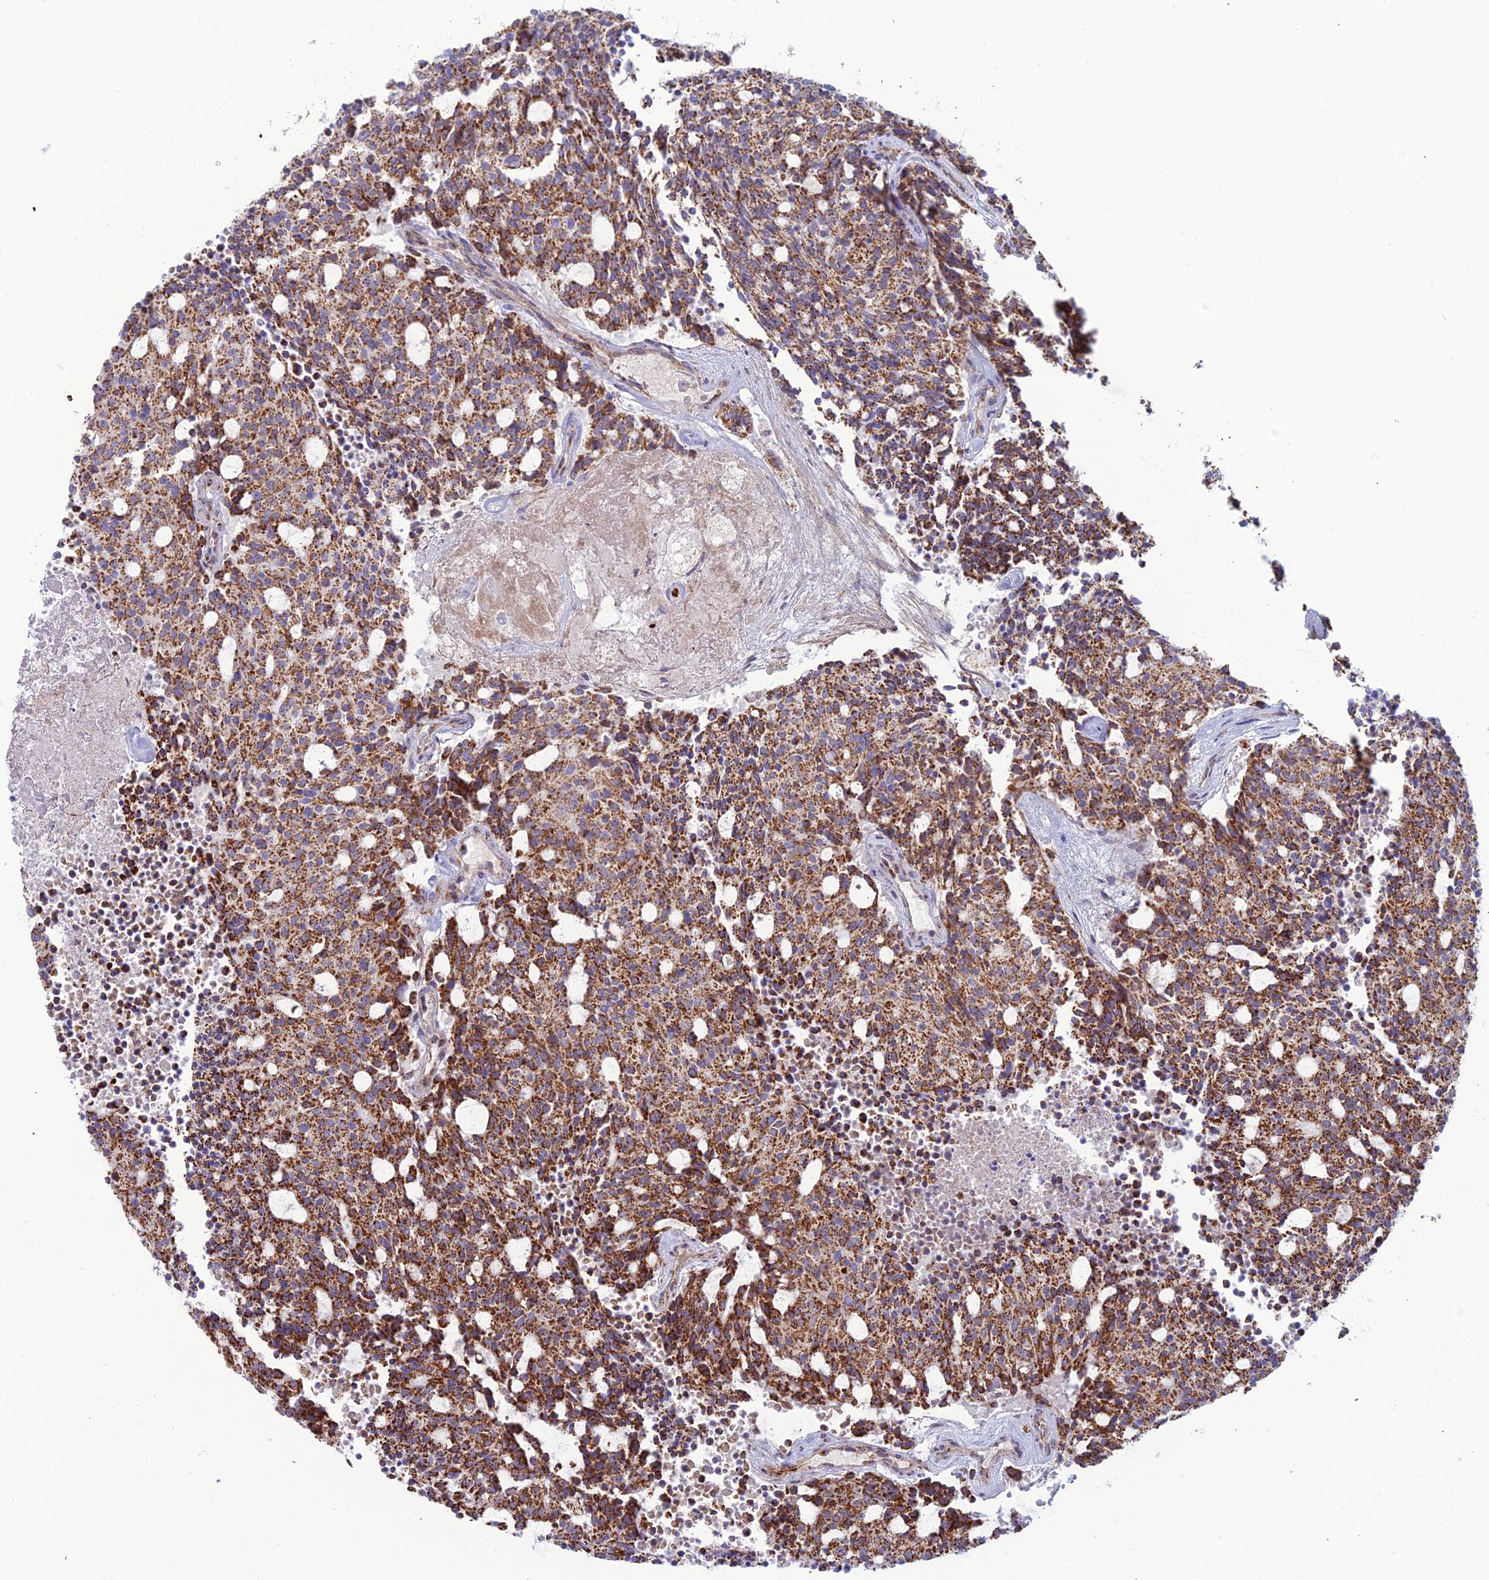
{"staining": {"intensity": "strong", "quantity": ">75%", "location": "cytoplasmic/membranous"}, "tissue": "carcinoid", "cell_type": "Tumor cells", "image_type": "cancer", "snomed": [{"axis": "morphology", "description": "Carcinoid, malignant, NOS"}, {"axis": "topography", "description": "Pancreas"}], "caption": "DAB (3,3'-diaminobenzidine) immunohistochemical staining of carcinoid shows strong cytoplasmic/membranous protein expression in about >75% of tumor cells. The staining was performed using DAB (3,3'-diaminobenzidine) to visualize the protein expression in brown, while the nuclei were stained in blue with hematoxylin (Magnification: 20x).", "gene": "SLC35F4", "patient": {"sex": "female", "age": 54}}